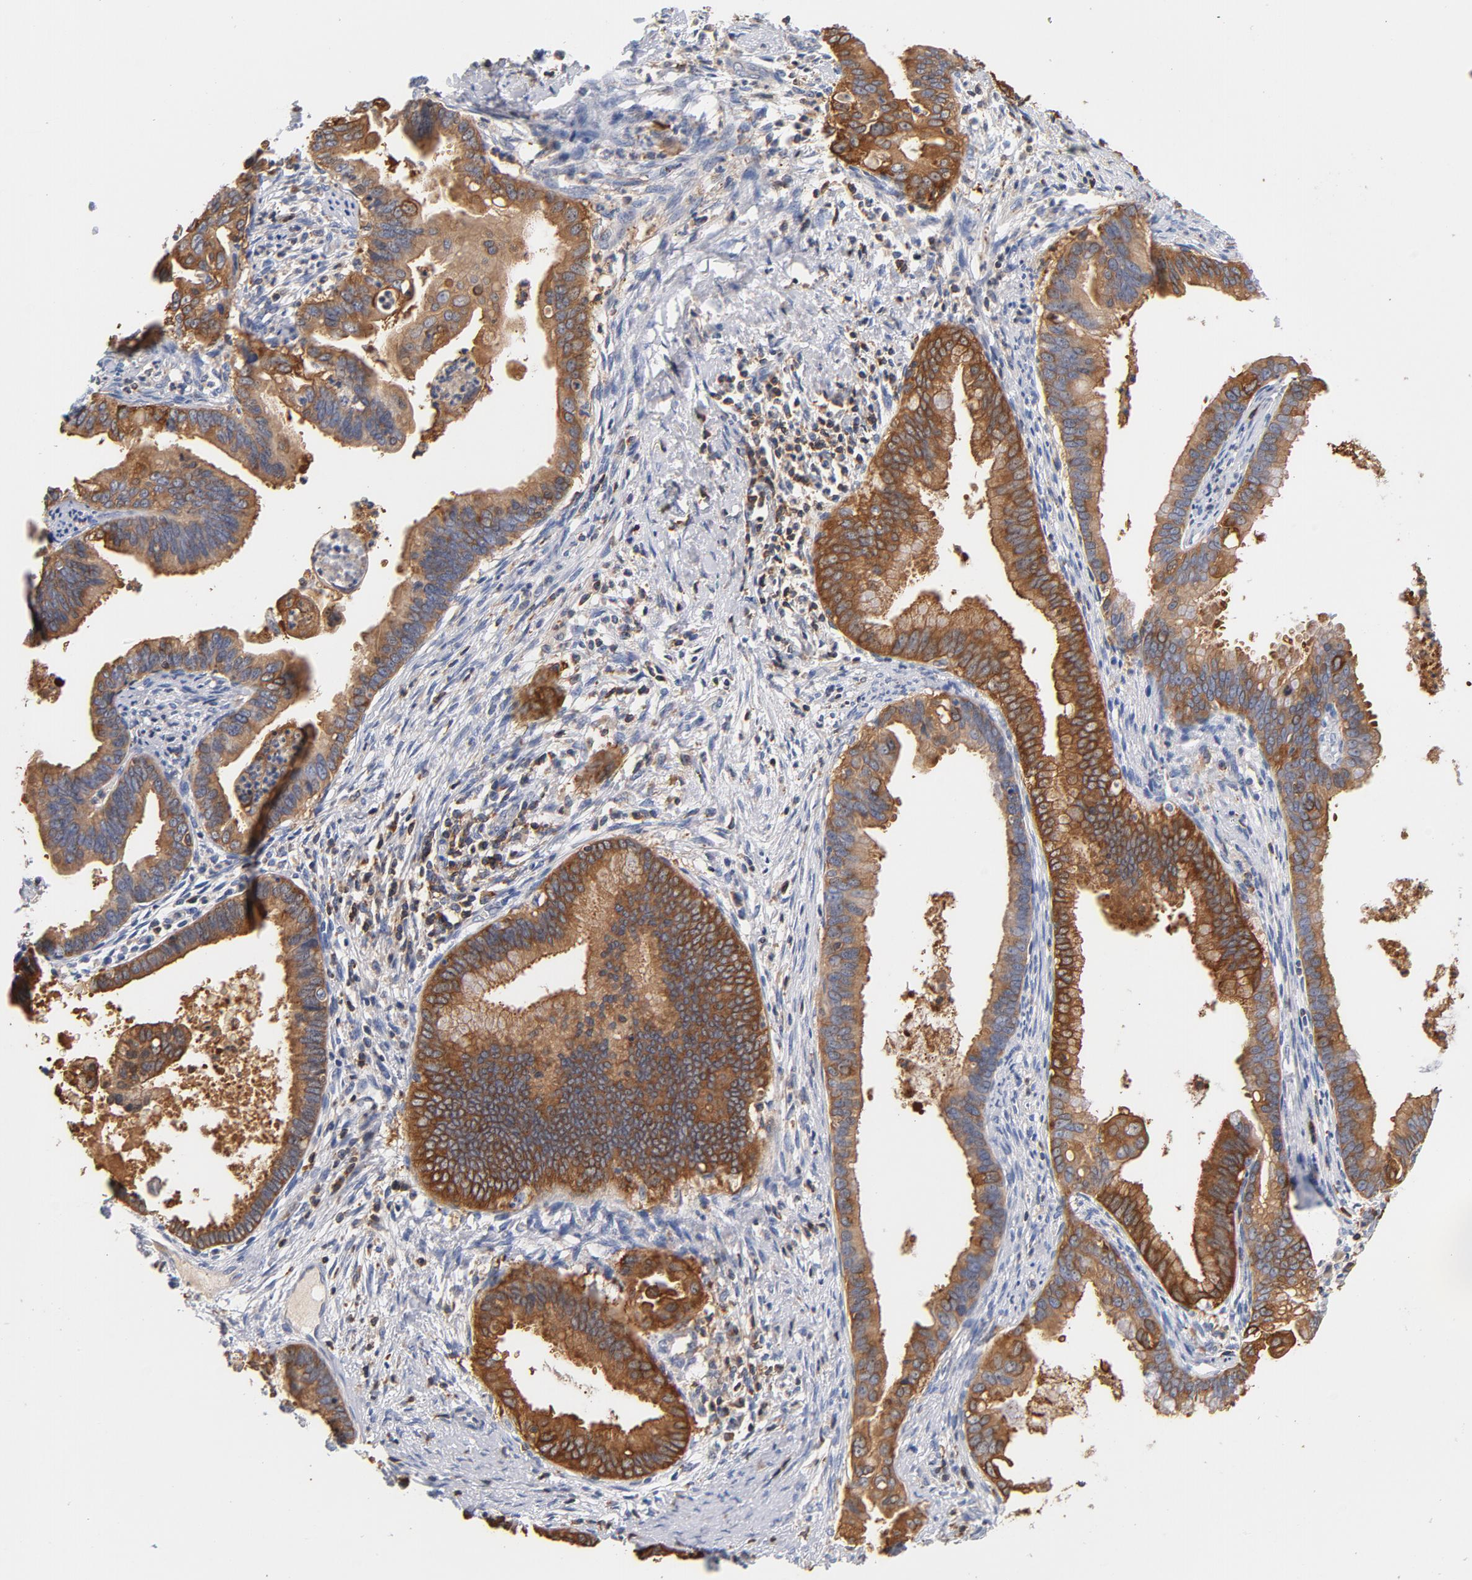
{"staining": {"intensity": "moderate", "quantity": ">75%", "location": "cytoplasmic/membranous"}, "tissue": "cervical cancer", "cell_type": "Tumor cells", "image_type": "cancer", "snomed": [{"axis": "morphology", "description": "Adenocarcinoma, NOS"}, {"axis": "topography", "description": "Cervix"}], "caption": "Cervical adenocarcinoma stained for a protein demonstrates moderate cytoplasmic/membranous positivity in tumor cells.", "gene": "EZR", "patient": {"sex": "female", "age": 47}}